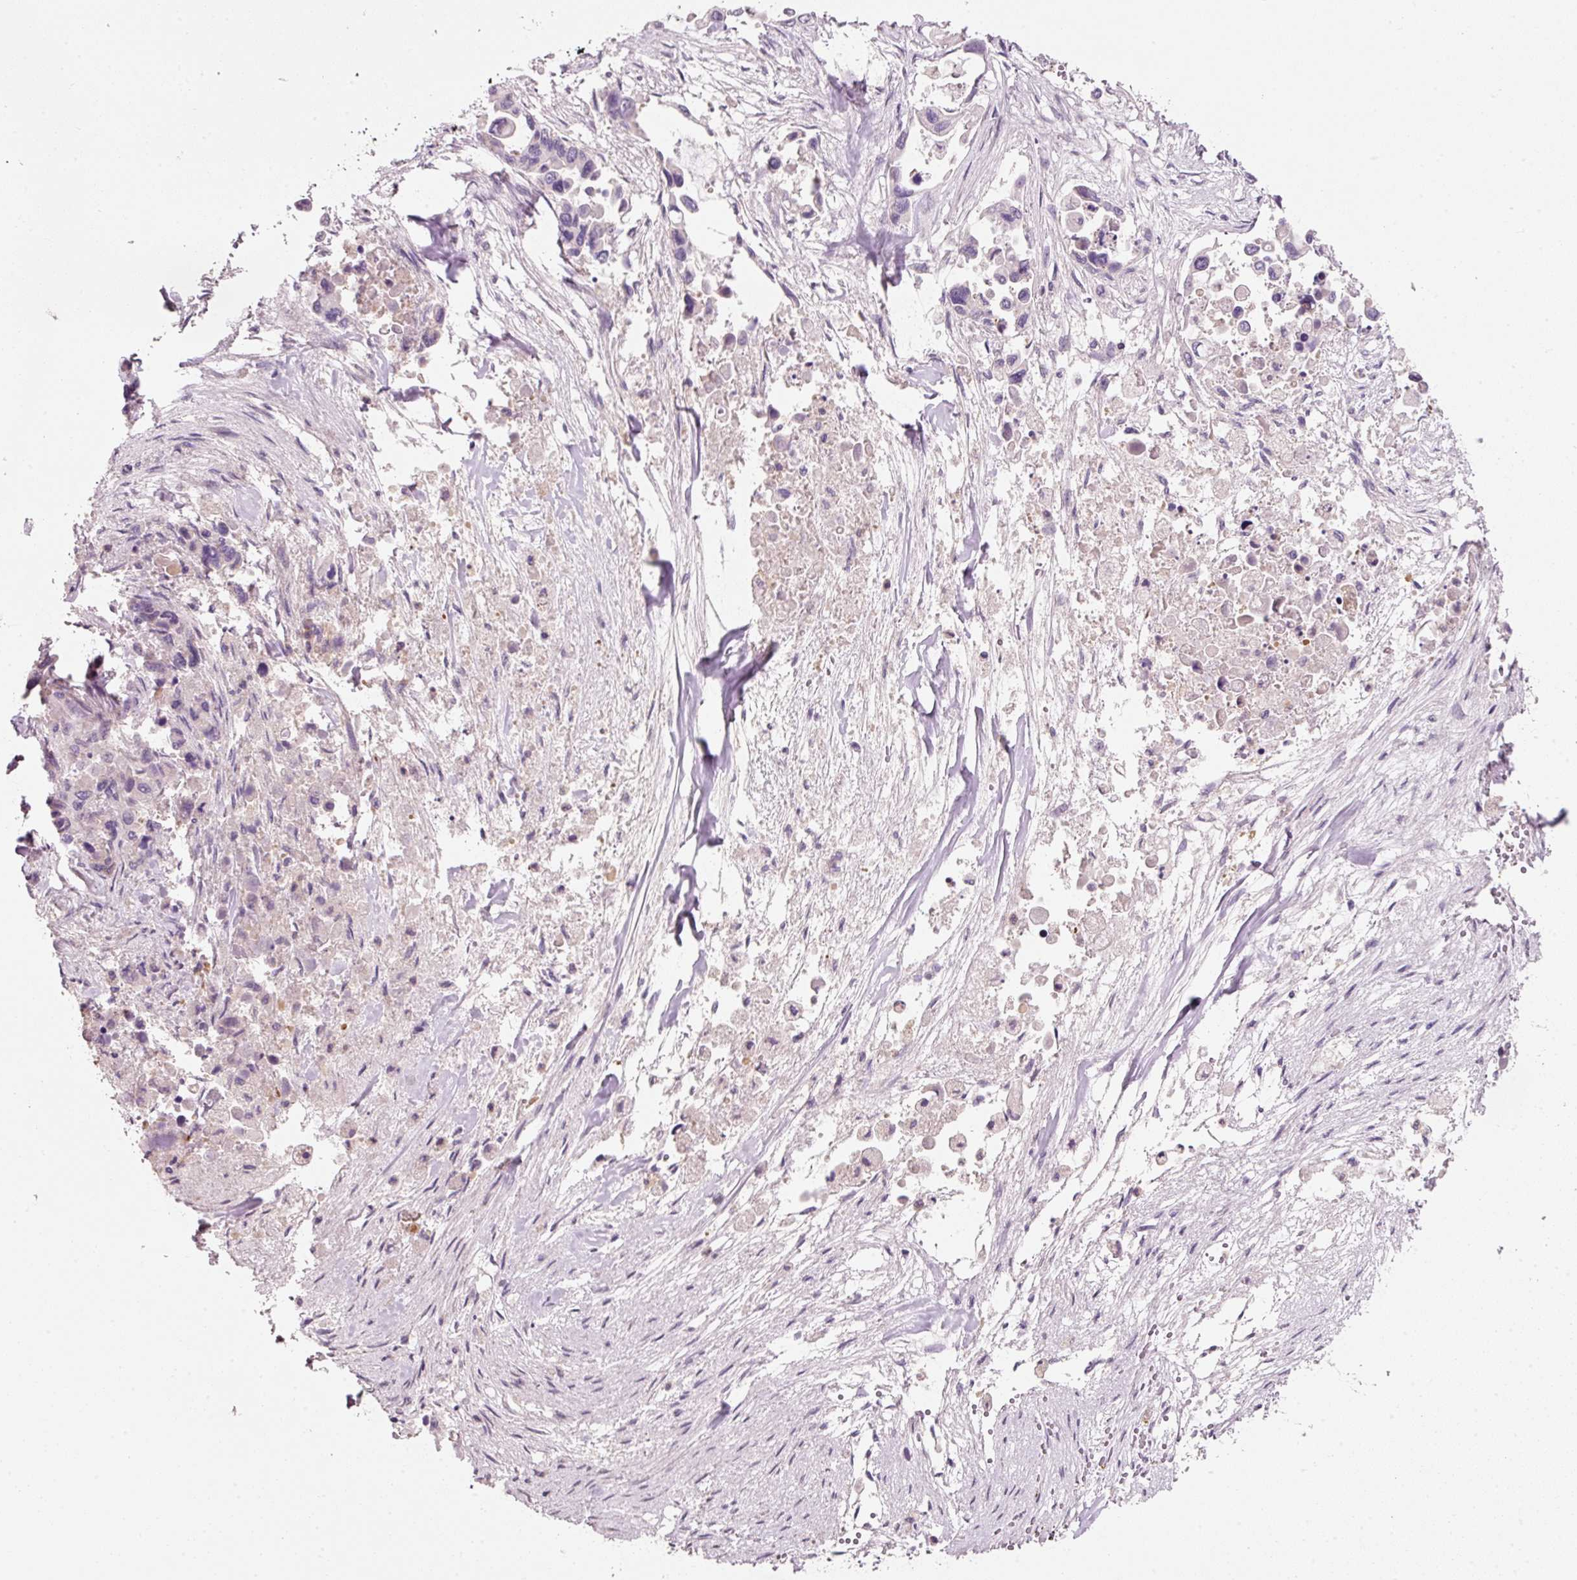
{"staining": {"intensity": "negative", "quantity": "none", "location": "none"}, "tissue": "pancreatic cancer", "cell_type": "Tumor cells", "image_type": "cancer", "snomed": [{"axis": "morphology", "description": "Adenocarcinoma, NOS"}, {"axis": "topography", "description": "Pancreas"}], "caption": "Tumor cells show no significant protein positivity in pancreatic cancer.", "gene": "TIRAP", "patient": {"sex": "male", "age": 92}}